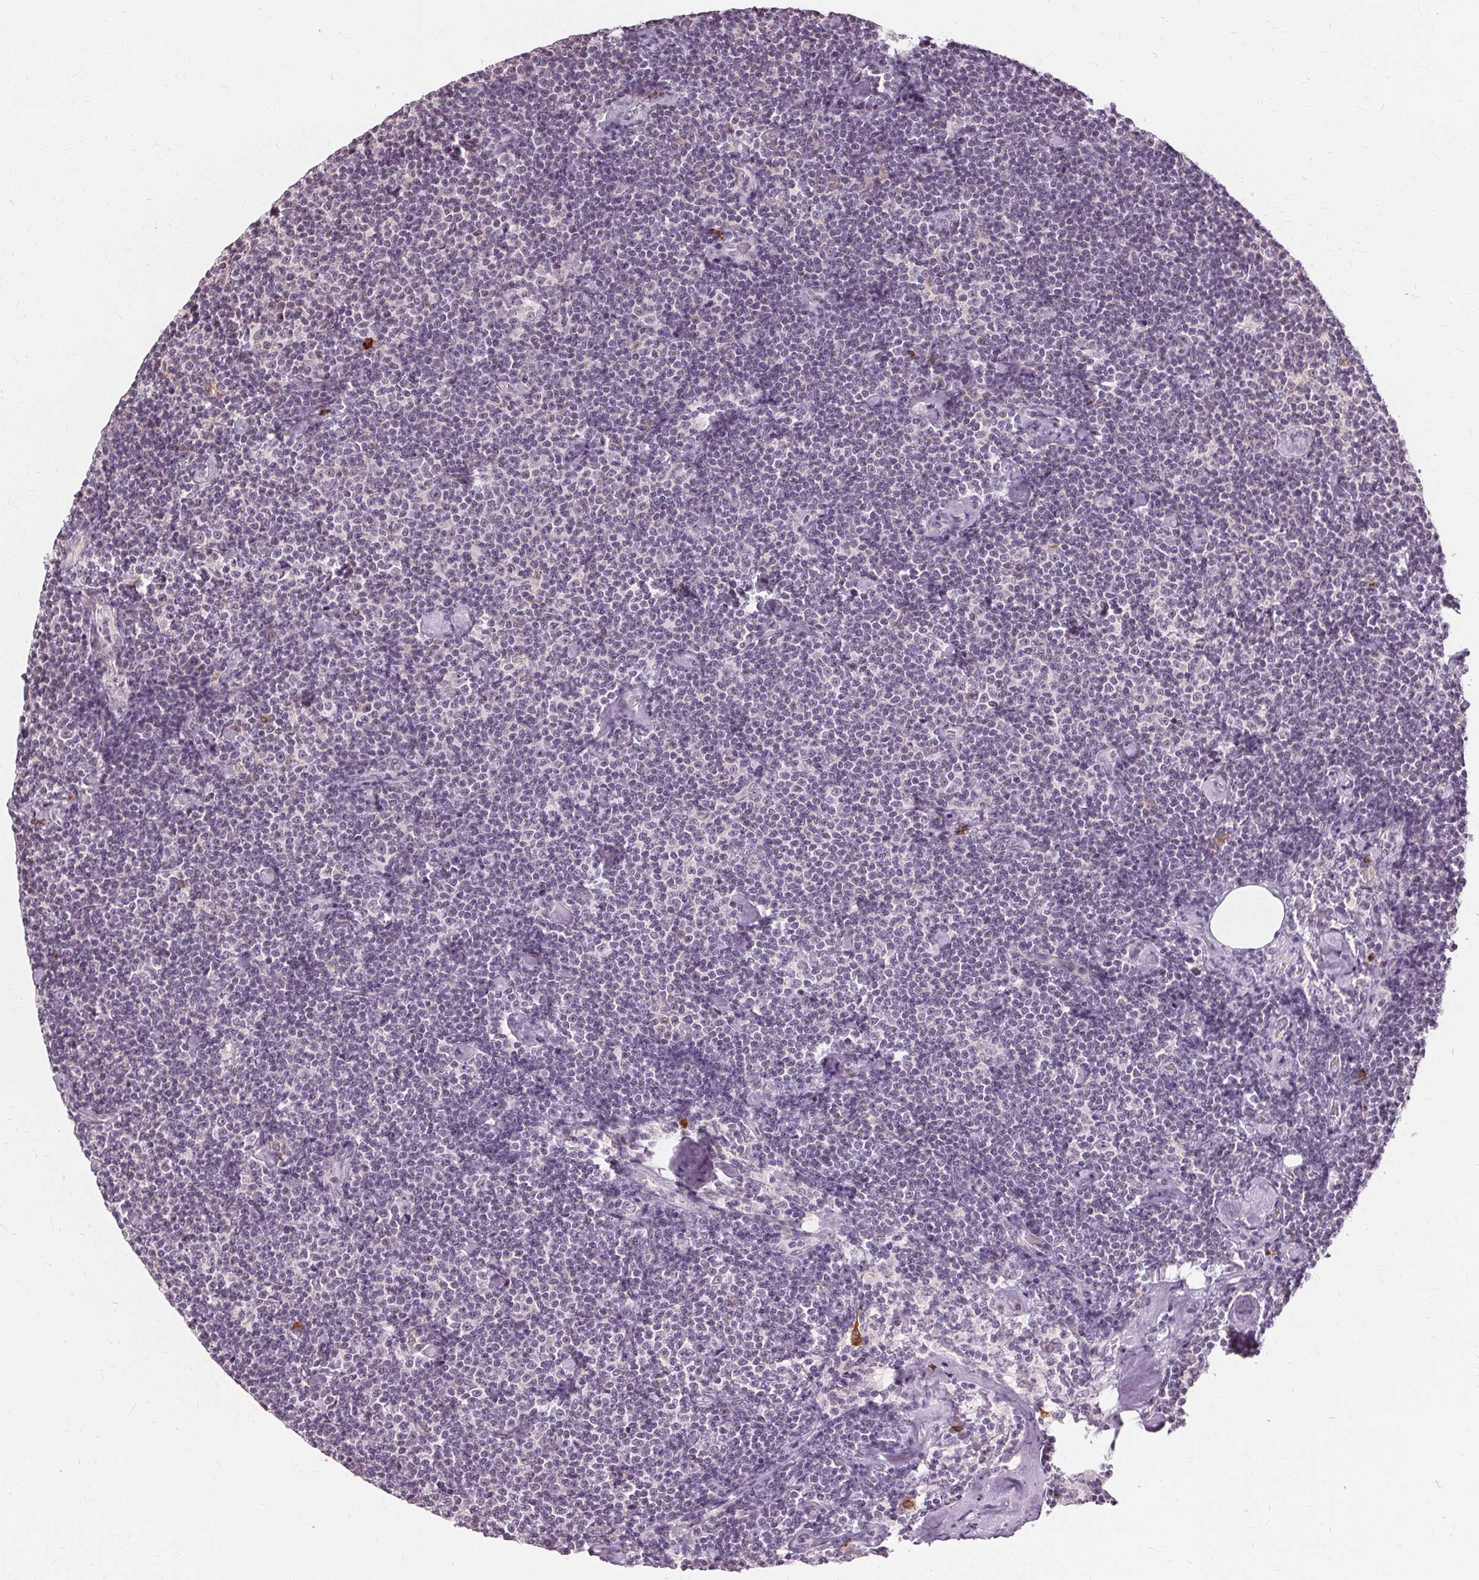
{"staining": {"intensity": "negative", "quantity": "none", "location": "none"}, "tissue": "lymphoma", "cell_type": "Tumor cells", "image_type": "cancer", "snomed": [{"axis": "morphology", "description": "Malignant lymphoma, non-Hodgkin's type, Low grade"}, {"axis": "topography", "description": "Lymph node"}], "caption": "A micrograph of malignant lymphoma, non-Hodgkin's type (low-grade) stained for a protein reveals no brown staining in tumor cells. The staining was performed using DAB (3,3'-diaminobenzidine) to visualize the protein expression in brown, while the nuclei were stained in blue with hematoxylin (Magnification: 20x).", "gene": "SIGLEC6", "patient": {"sex": "male", "age": 81}}